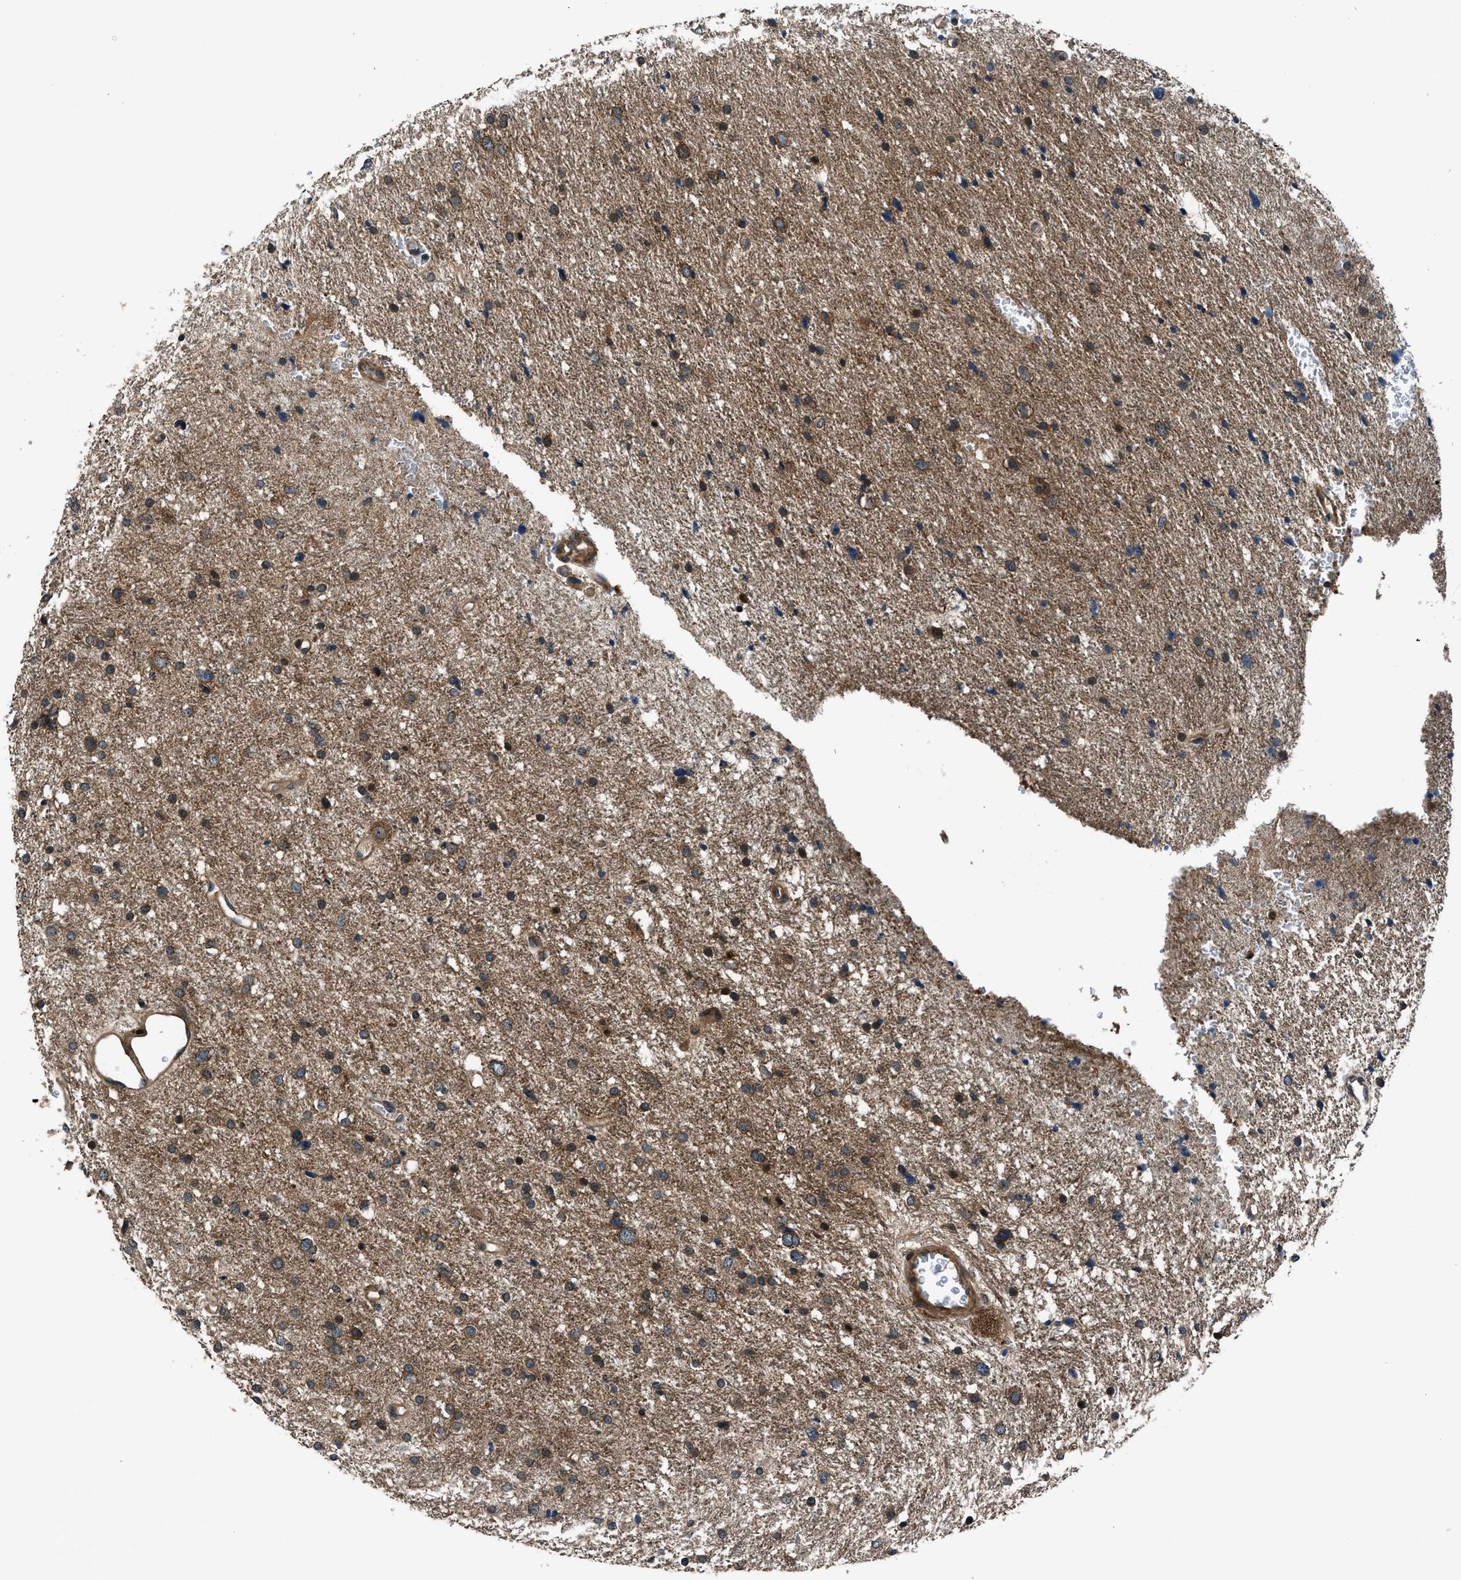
{"staining": {"intensity": "moderate", "quantity": ">75%", "location": "cytoplasmic/membranous"}, "tissue": "glioma", "cell_type": "Tumor cells", "image_type": "cancer", "snomed": [{"axis": "morphology", "description": "Glioma, malignant, Low grade"}, {"axis": "topography", "description": "Brain"}], "caption": "DAB immunohistochemical staining of glioma demonstrates moderate cytoplasmic/membranous protein expression in about >75% of tumor cells. (IHC, brightfield microscopy, high magnification).", "gene": "ARHGEF11", "patient": {"sex": "female", "age": 37}}